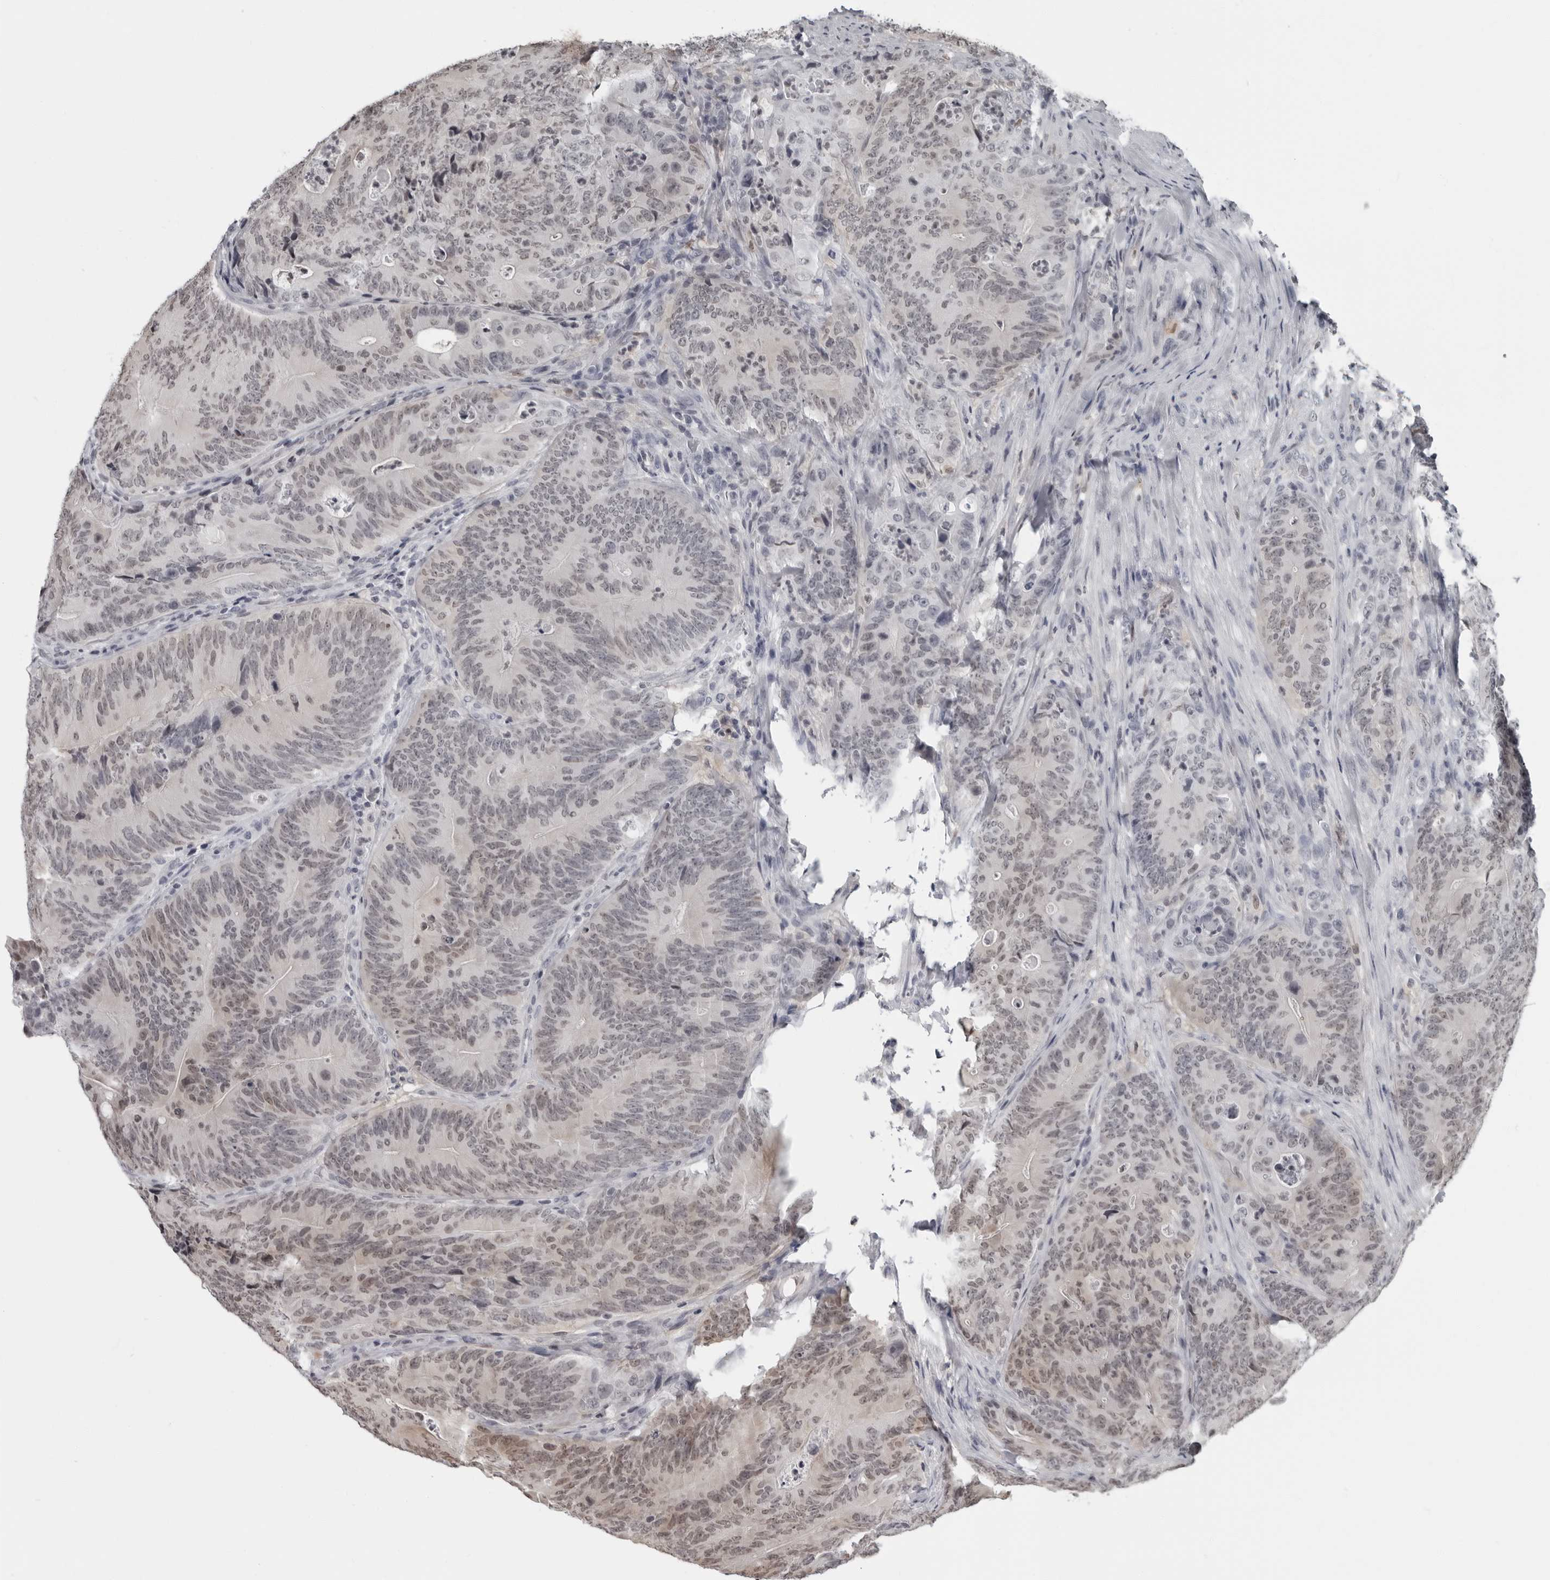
{"staining": {"intensity": "weak", "quantity": "25%-75%", "location": "nuclear"}, "tissue": "colorectal cancer", "cell_type": "Tumor cells", "image_type": "cancer", "snomed": [{"axis": "morphology", "description": "Normal tissue, NOS"}, {"axis": "topography", "description": "Colon"}], "caption": "Tumor cells show low levels of weak nuclear positivity in about 25%-75% of cells in human colorectal cancer.", "gene": "LZIC", "patient": {"sex": "female", "age": 82}}